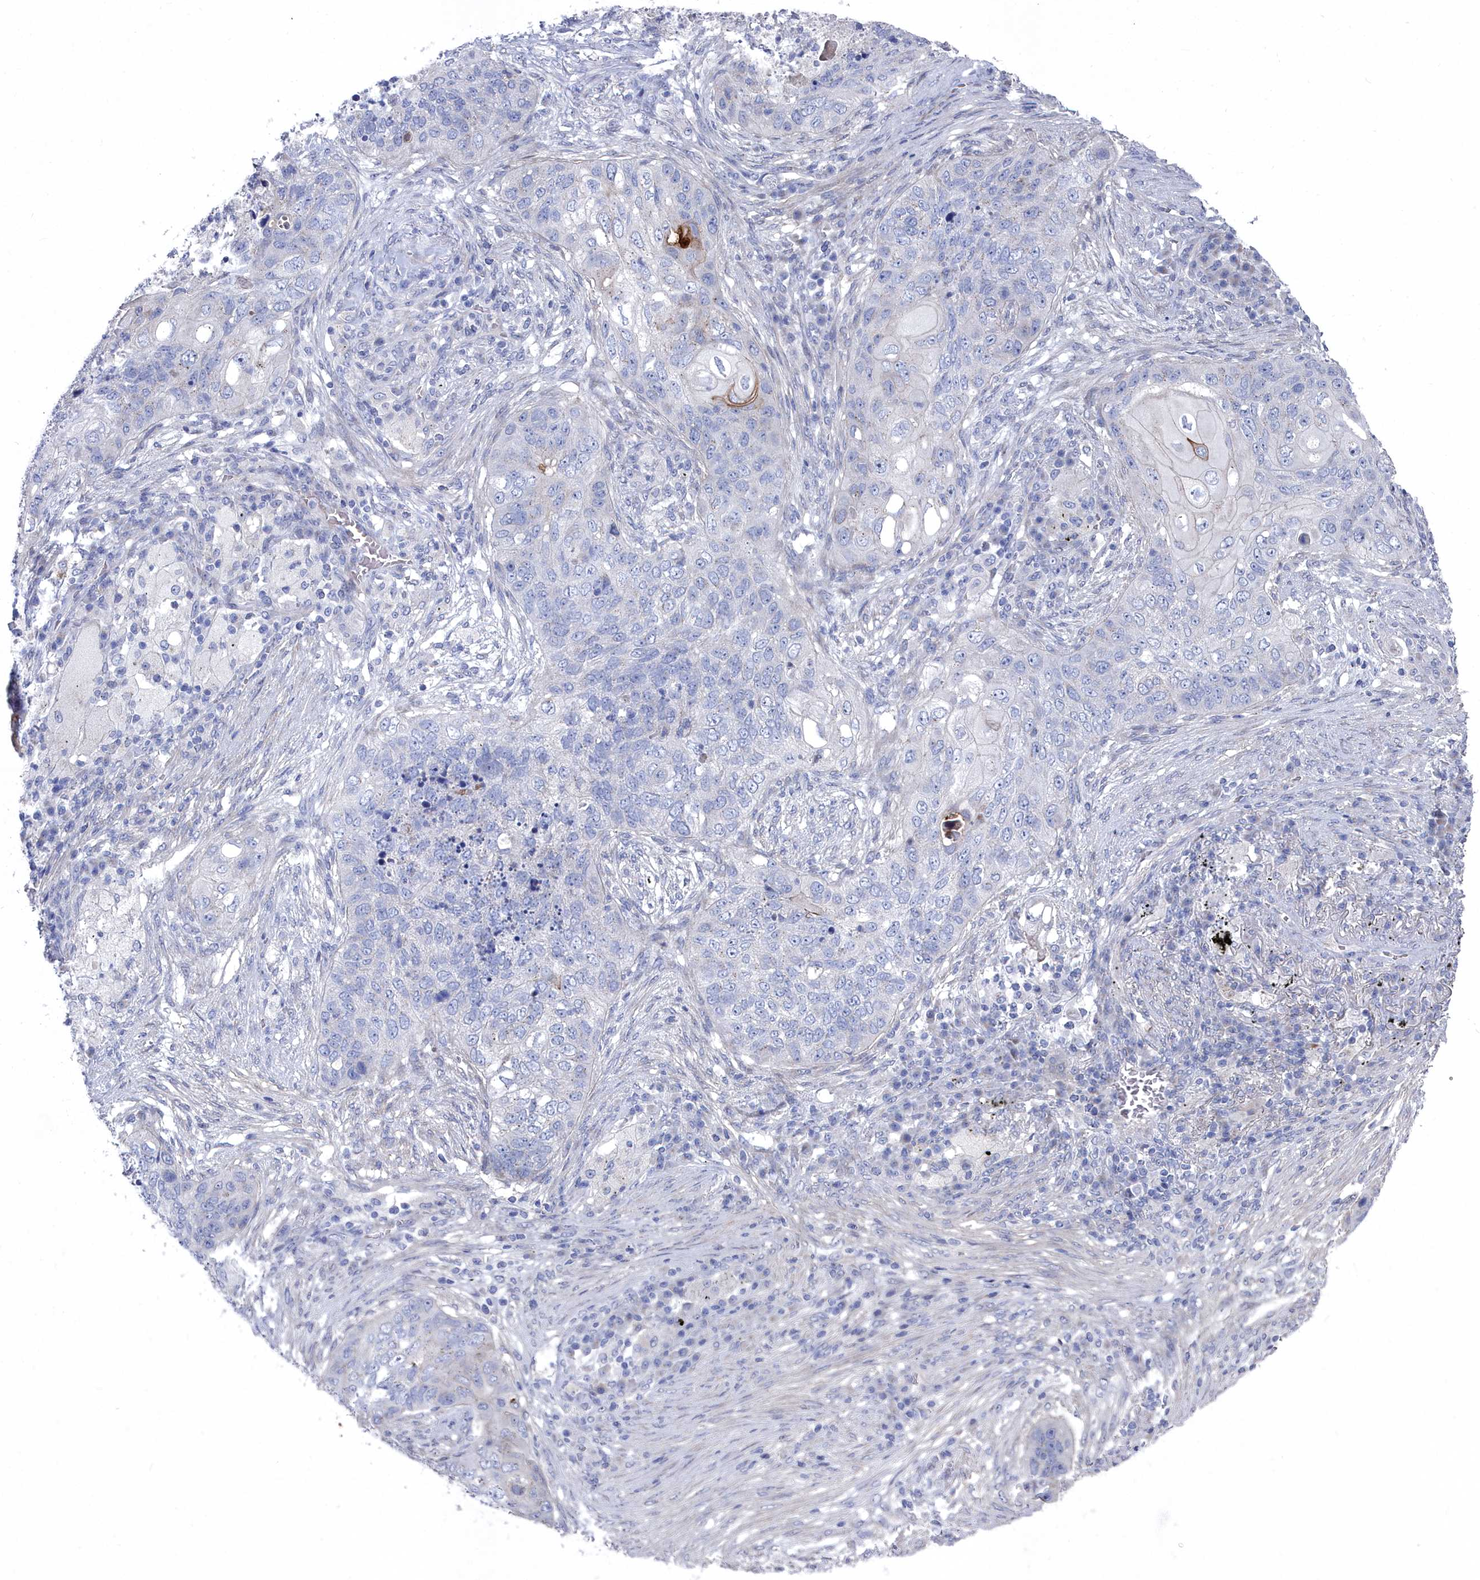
{"staining": {"intensity": "negative", "quantity": "none", "location": "none"}, "tissue": "lung cancer", "cell_type": "Tumor cells", "image_type": "cancer", "snomed": [{"axis": "morphology", "description": "Squamous cell carcinoma, NOS"}, {"axis": "topography", "description": "Lung"}], "caption": "Protein analysis of lung cancer demonstrates no significant positivity in tumor cells. The staining is performed using DAB brown chromogen with nuclei counter-stained in using hematoxylin.", "gene": "SHISAL2A", "patient": {"sex": "female", "age": 63}}